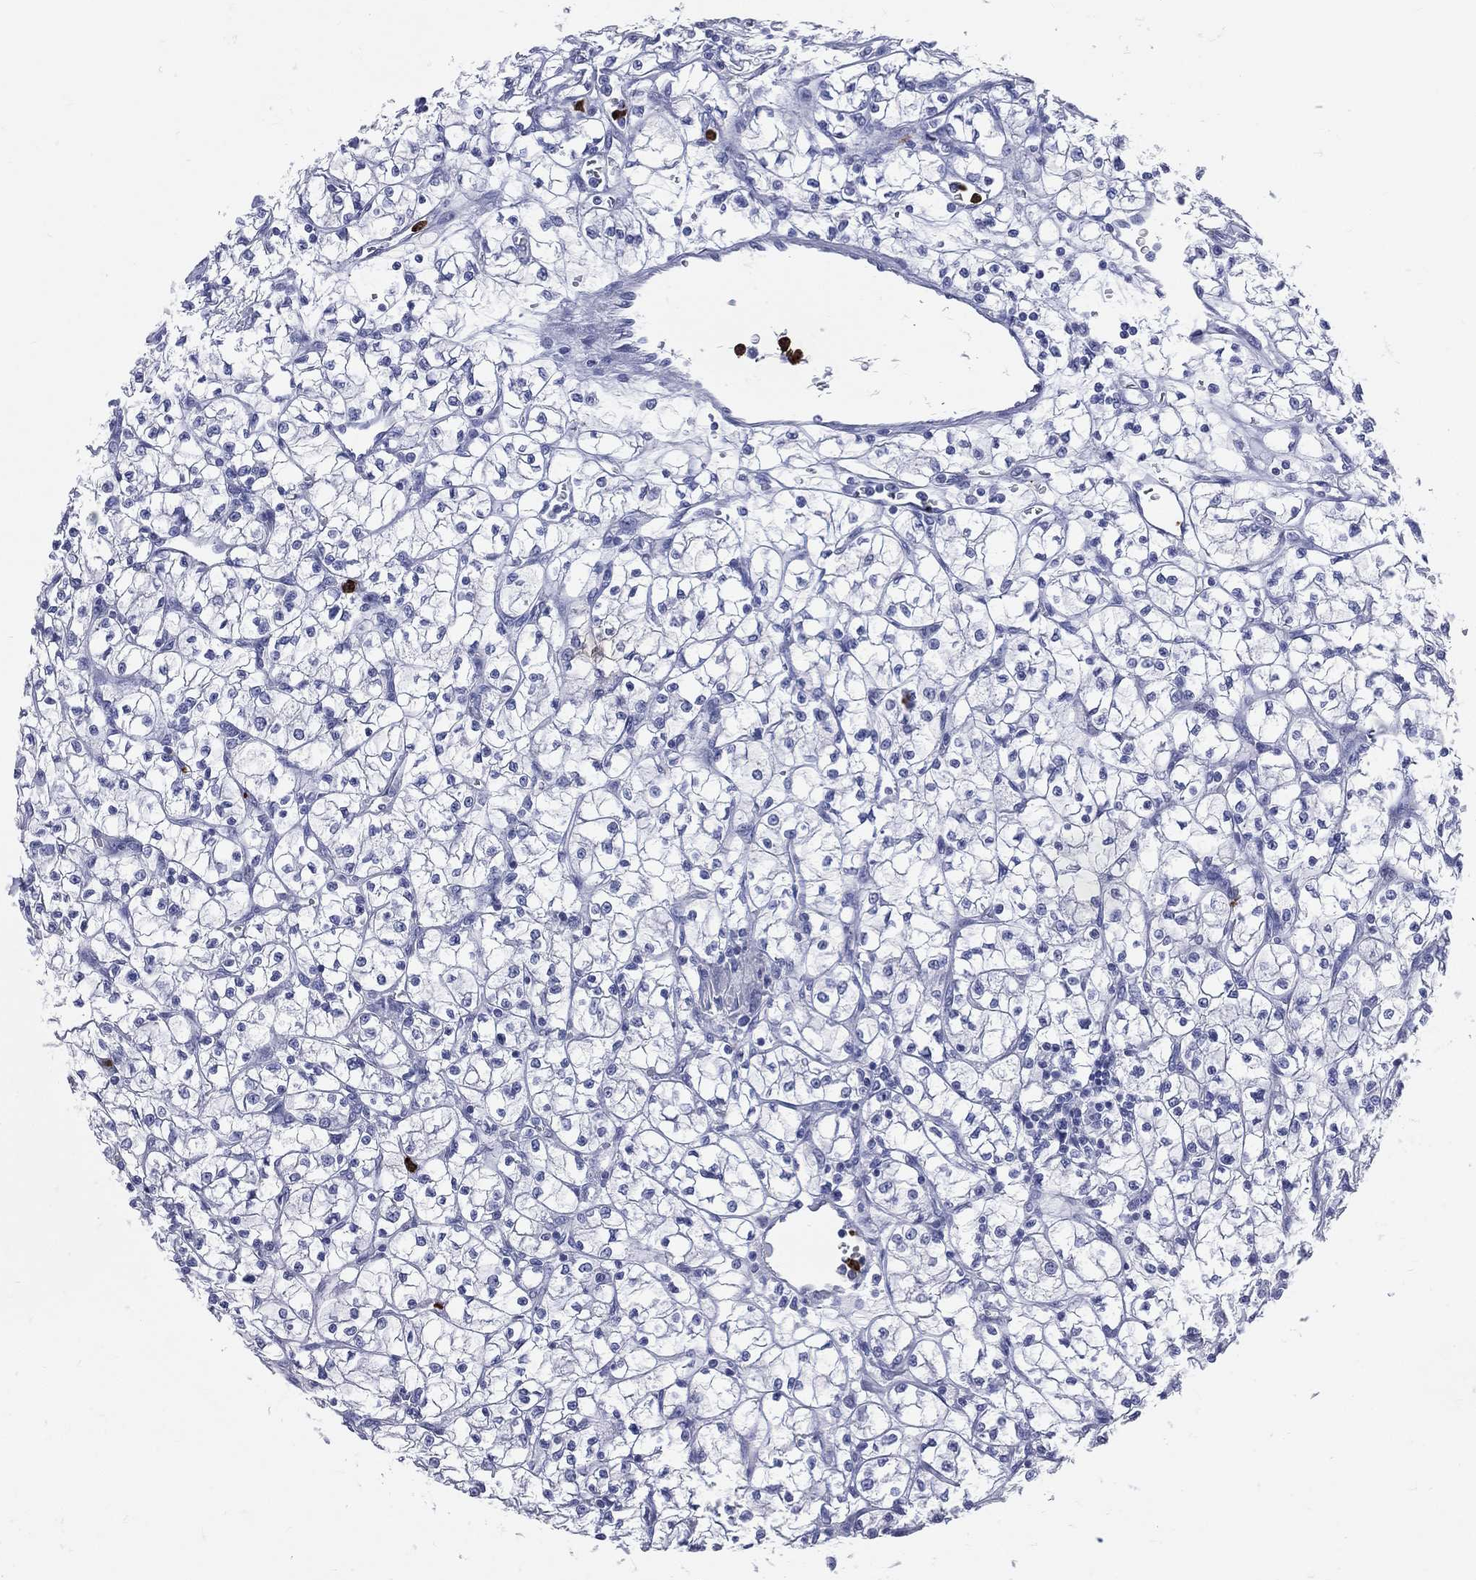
{"staining": {"intensity": "negative", "quantity": "none", "location": "none"}, "tissue": "renal cancer", "cell_type": "Tumor cells", "image_type": "cancer", "snomed": [{"axis": "morphology", "description": "Adenocarcinoma, NOS"}, {"axis": "topography", "description": "Kidney"}], "caption": "Immunohistochemistry (IHC) image of neoplastic tissue: human renal cancer (adenocarcinoma) stained with DAB (3,3'-diaminobenzidine) demonstrates no significant protein expression in tumor cells.", "gene": "PGLYRP1", "patient": {"sex": "female", "age": 64}}